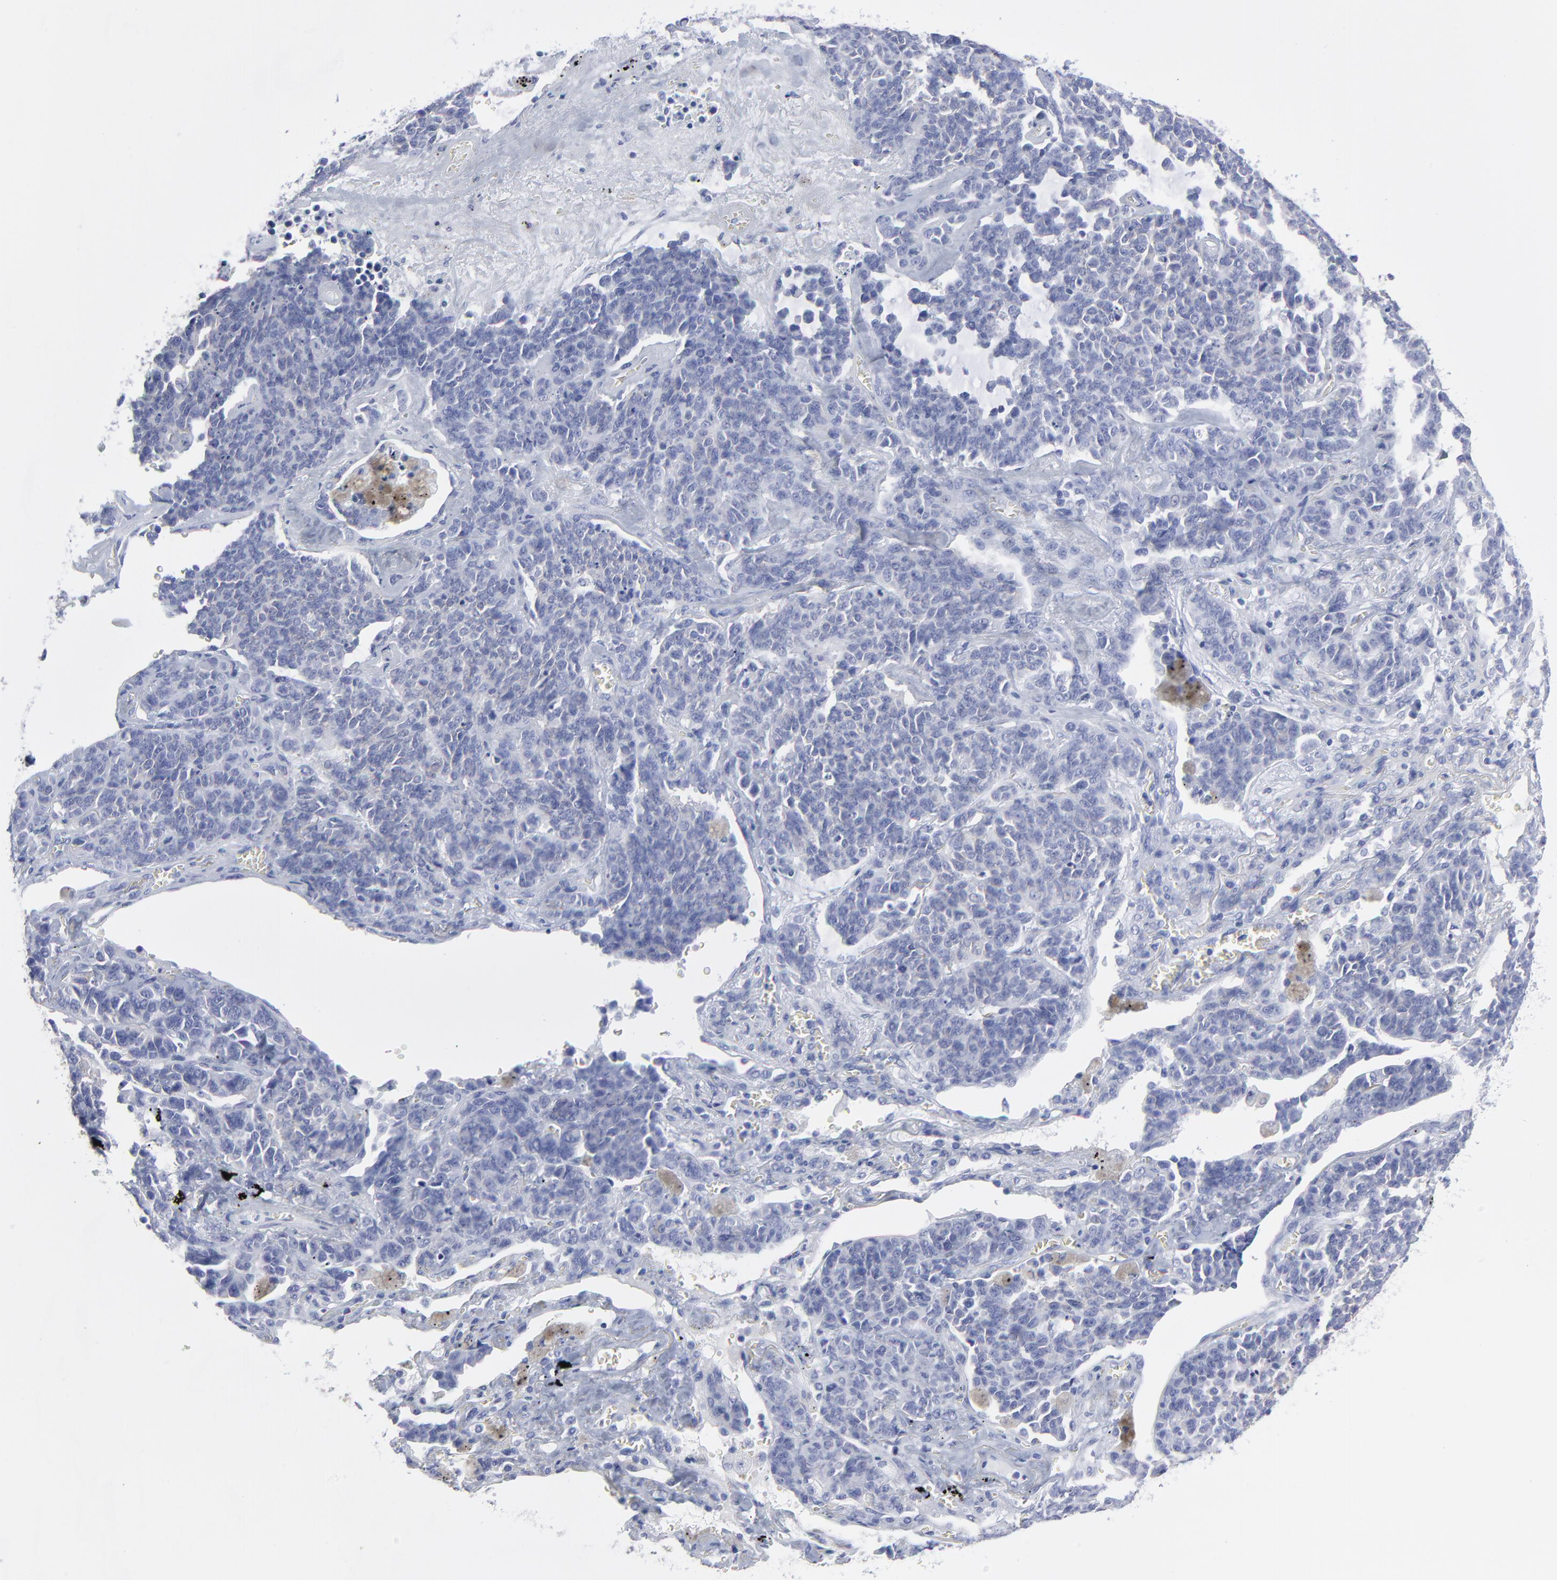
{"staining": {"intensity": "negative", "quantity": "none", "location": "none"}, "tissue": "lung cancer", "cell_type": "Tumor cells", "image_type": "cancer", "snomed": [{"axis": "morphology", "description": "Neoplasm, malignant, NOS"}, {"axis": "topography", "description": "Lung"}], "caption": "Neoplasm (malignant) (lung) was stained to show a protein in brown. There is no significant staining in tumor cells.", "gene": "CNTN3", "patient": {"sex": "female", "age": 58}}